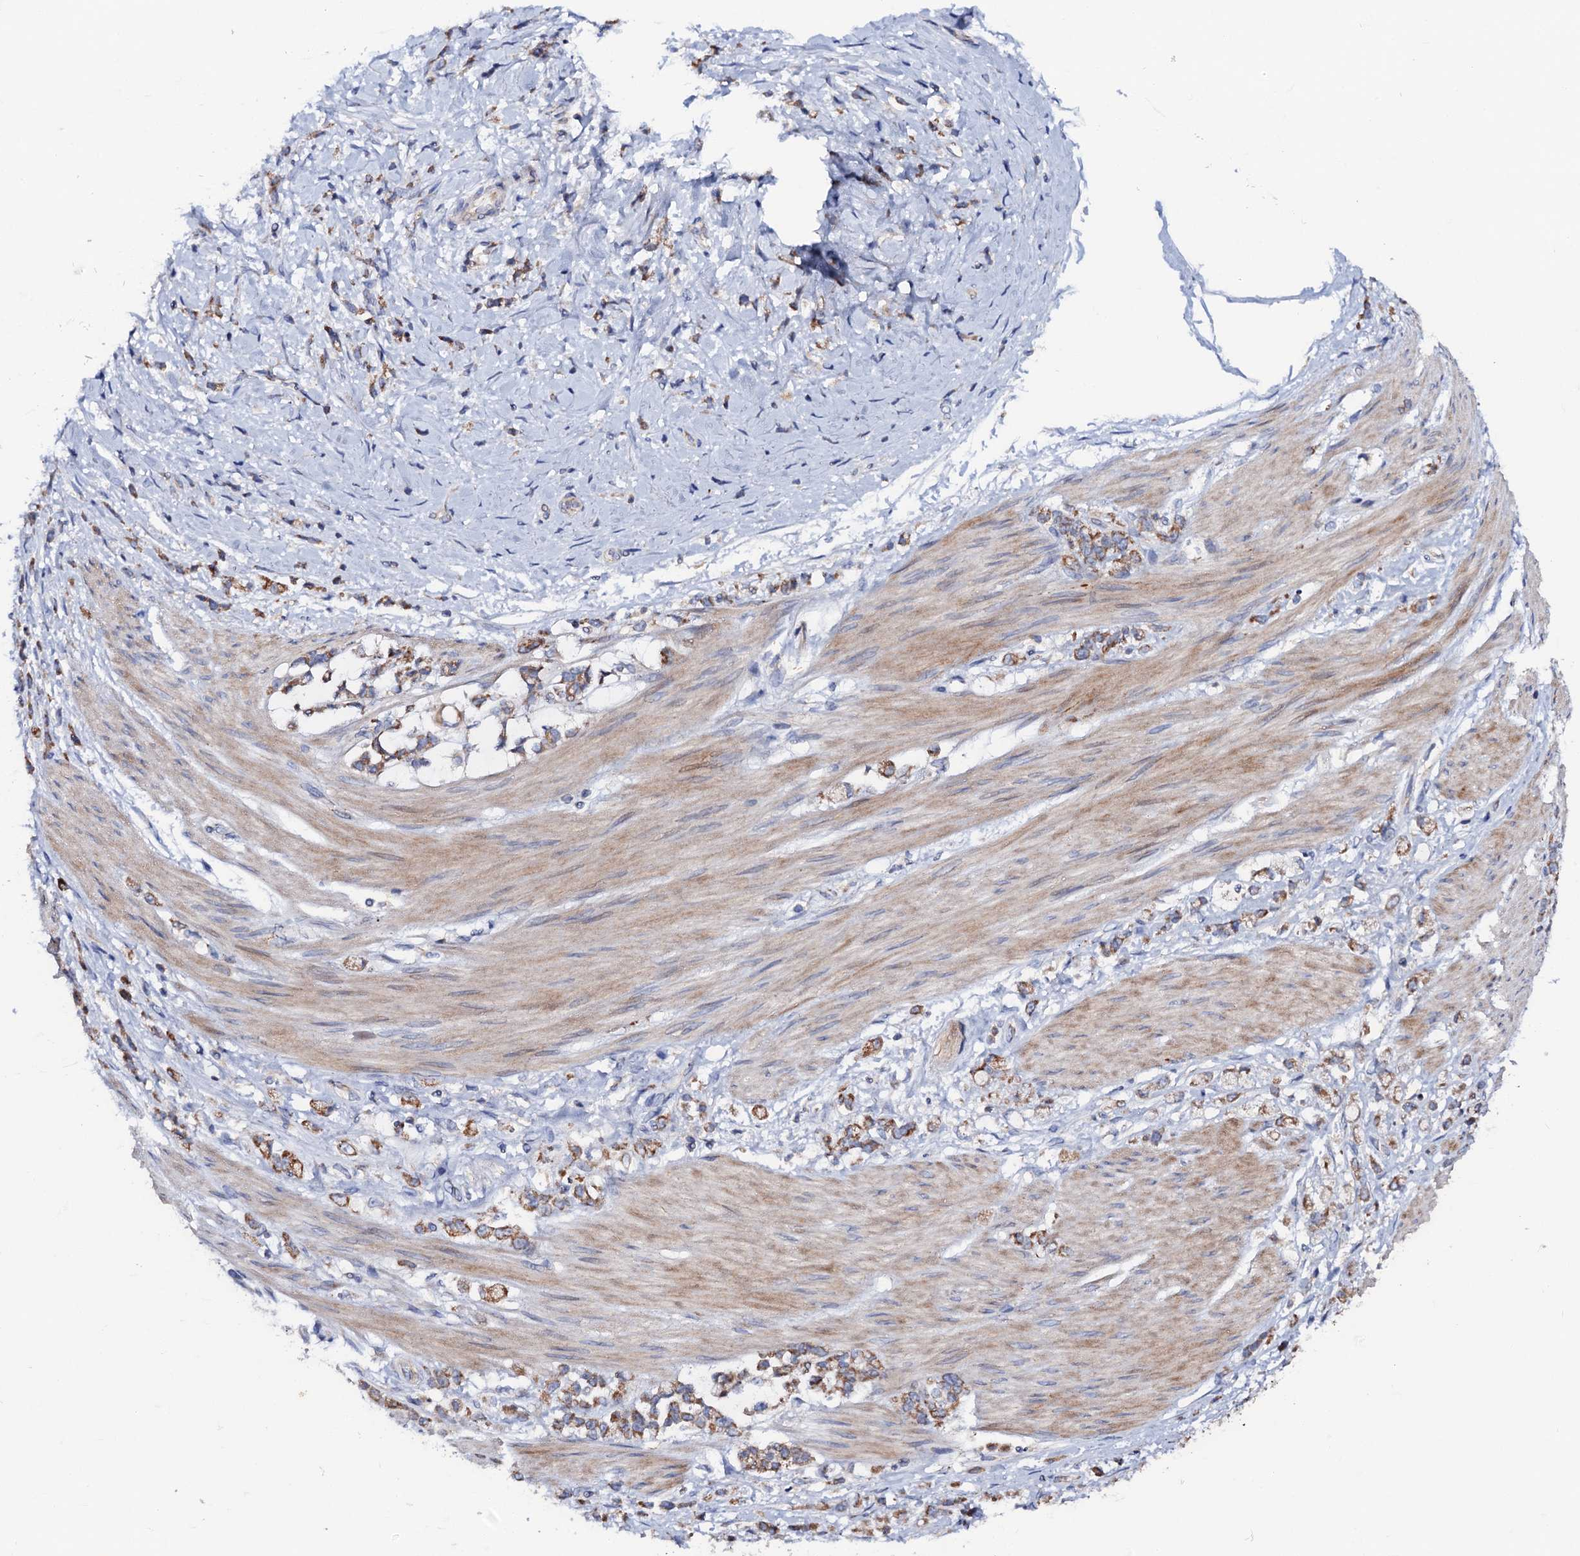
{"staining": {"intensity": "moderate", "quantity": ">75%", "location": "cytoplasmic/membranous"}, "tissue": "stomach cancer", "cell_type": "Tumor cells", "image_type": "cancer", "snomed": [{"axis": "morphology", "description": "Adenocarcinoma, NOS"}, {"axis": "topography", "description": "Stomach"}], "caption": "Immunohistochemical staining of stomach cancer reveals medium levels of moderate cytoplasmic/membranous expression in approximately >75% of tumor cells.", "gene": "MRPL48", "patient": {"sex": "female", "age": 60}}